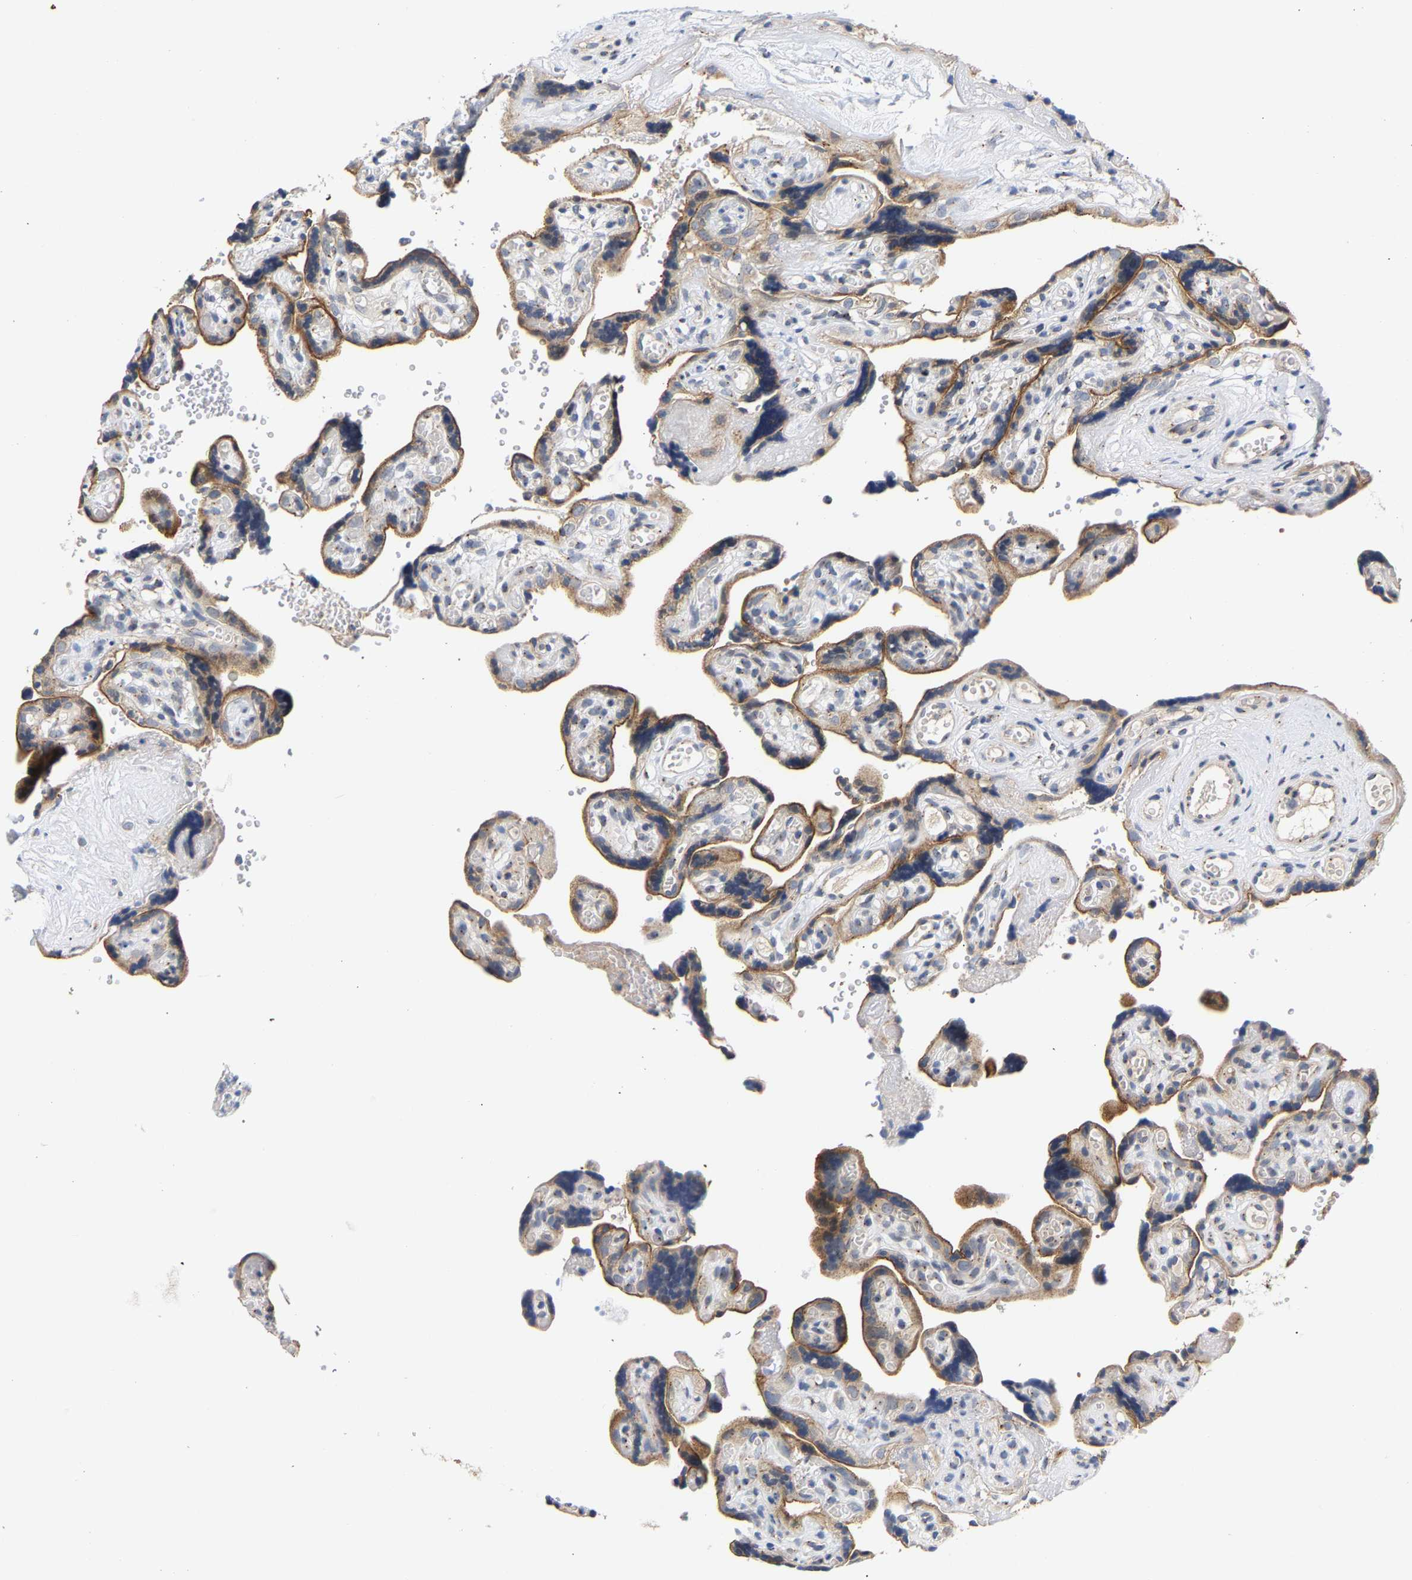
{"staining": {"intensity": "moderate", "quantity": ">75%", "location": "cytoplasmic/membranous"}, "tissue": "placenta", "cell_type": "Decidual cells", "image_type": "normal", "snomed": [{"axis": "morphology", "description": "Normal tissue, NOS"}, {"axis": "topography", "description": "Placenta"}], "caption": "Decidual cells show medium levels of moderate cytoplasmic/membranous staining in about >75% of cells in normal placenta. Nuclei are stained in blue.", "gene": "PCNT", "patient": {"sex": "female", "age": 30}}